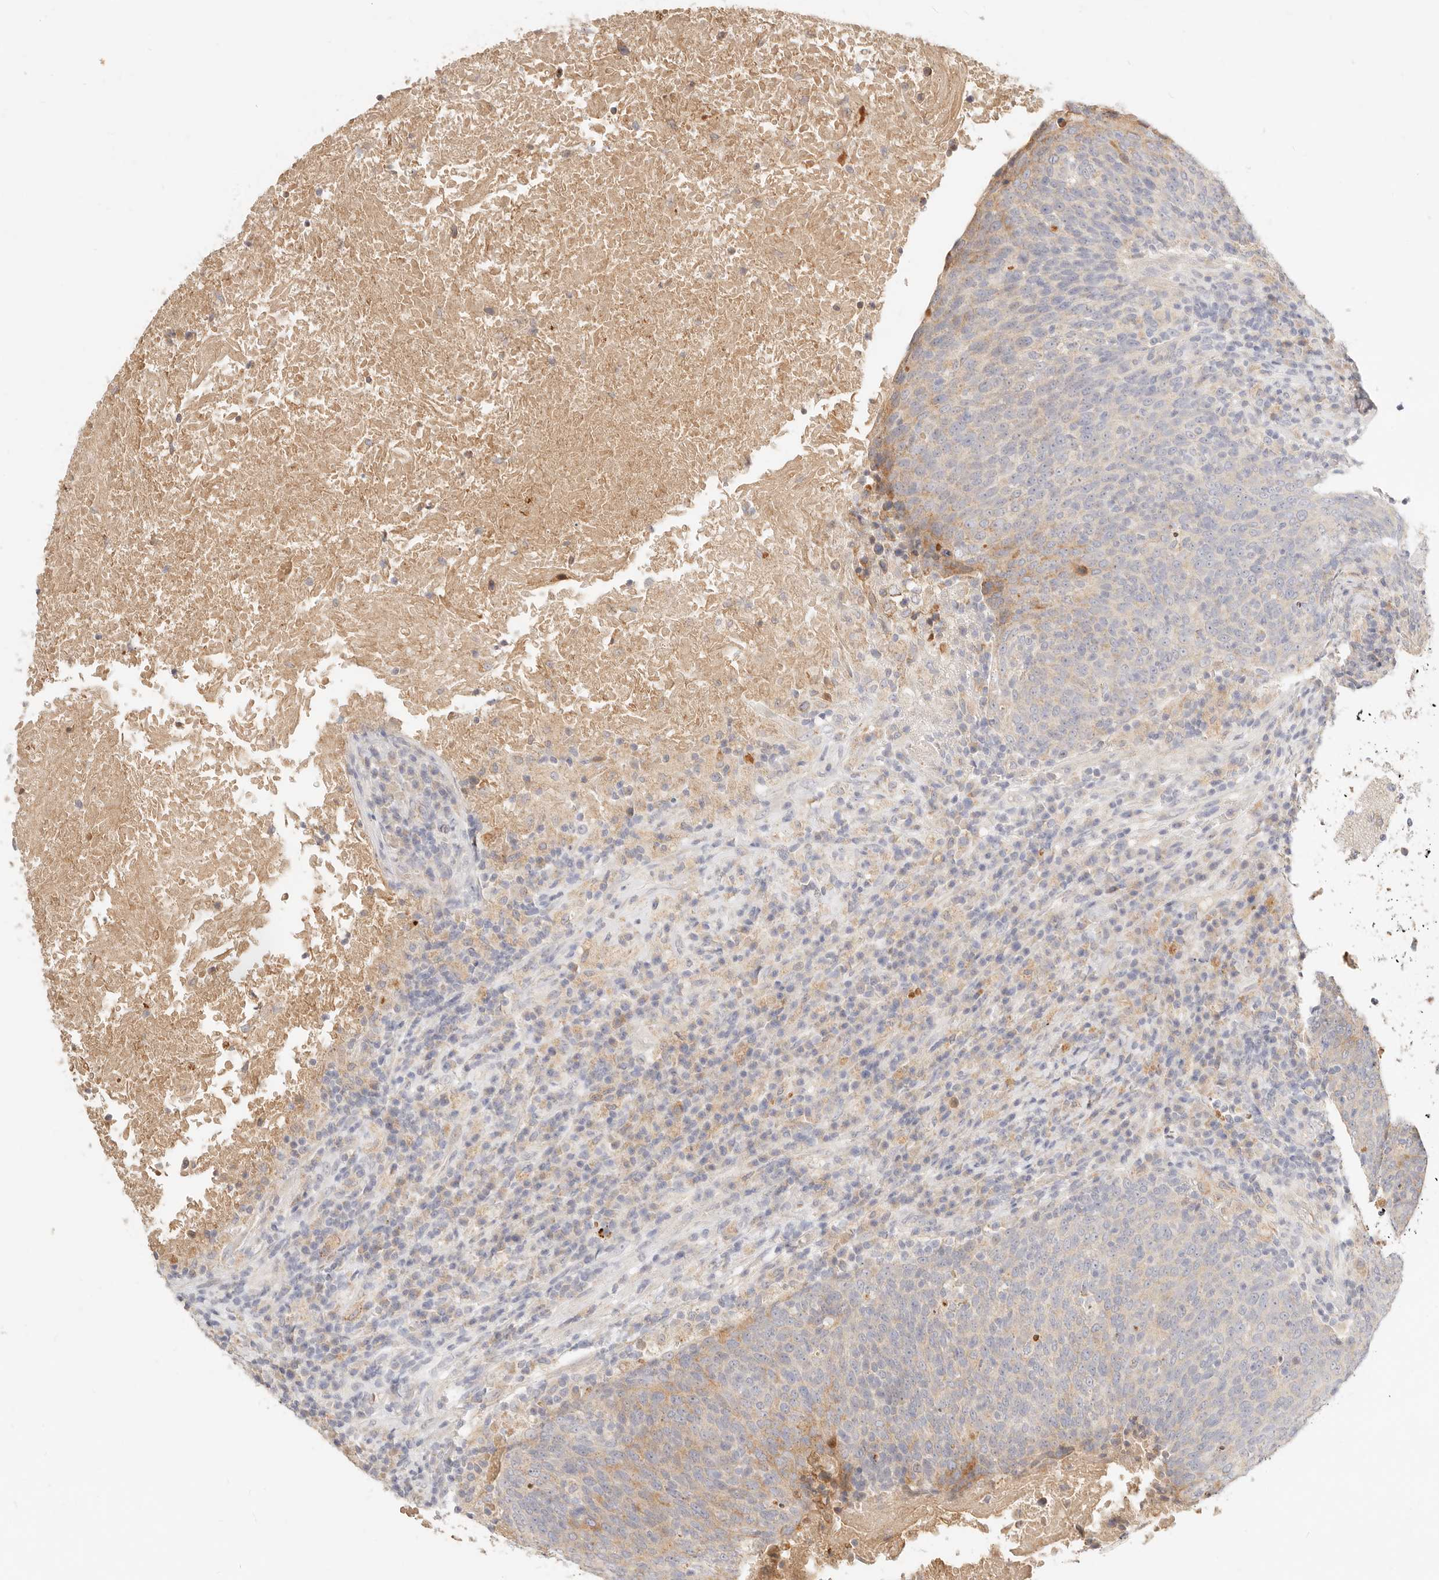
{"staining": {"intensity": "weak", "quantity": "<25%", "location": "cytoplasmic/membranous"}, "tissue": "head and neck cancer", "cell_type": "Tumor cells", "image_type": "cancer", "snomed": [{"axis": "morphology", "description": "Squamous cell carcinoma, NOS"}, {"axis": "morphology", "description": "Squamous cell carcinoma, metastatic, NOS"}, {"axis": "topography", "description": "Lymph node"}, {"axis": "topography", "description": "Head-Neck"}], "caption": "Tumor cells show no significant staining in squamous cell carcinoma (head and neck).", "gene": "ACOX1", "patient": {"sex": "male", "age": 62}}